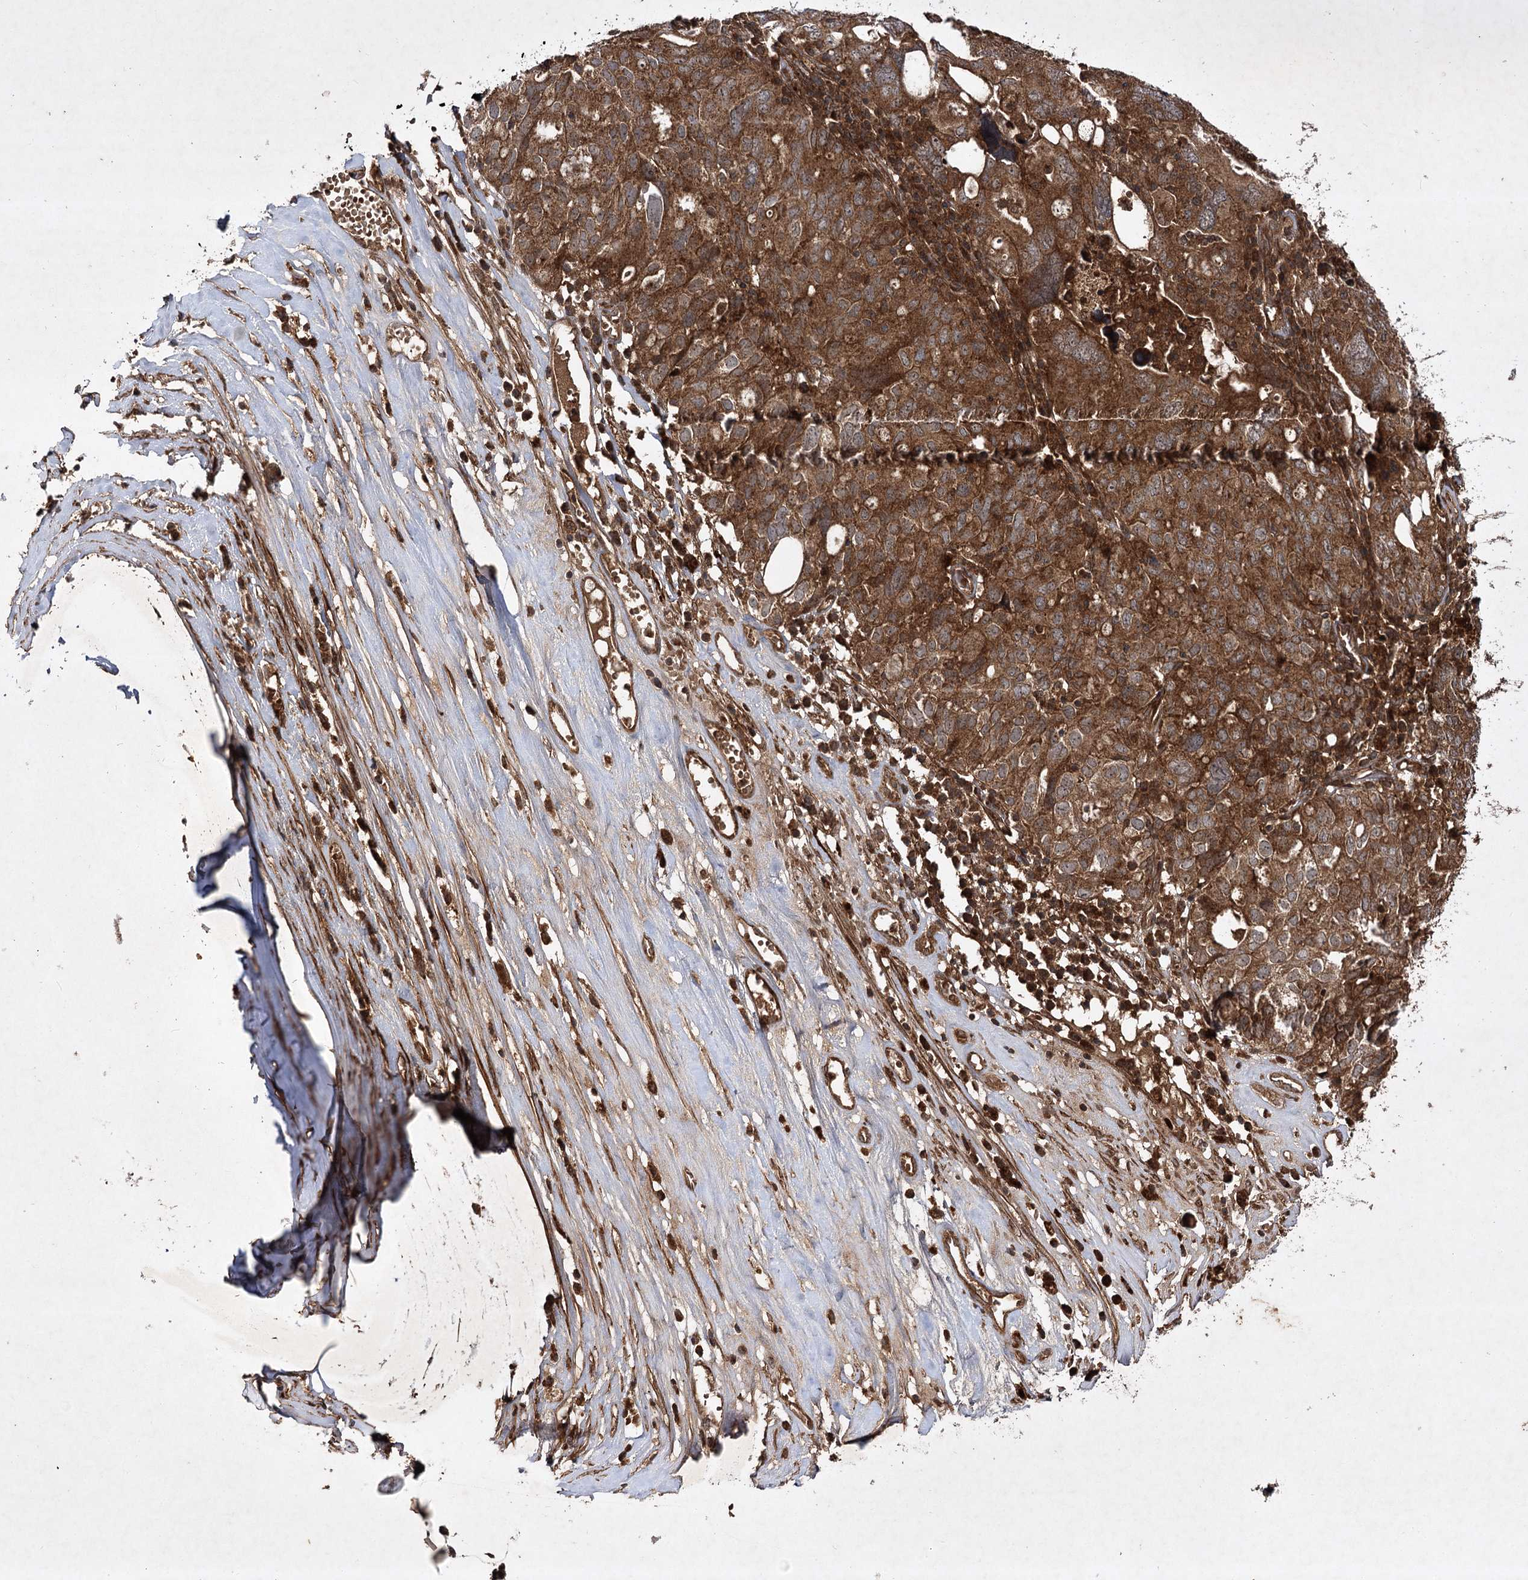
{"staining": {"intensity": "strong", "quantity": ">75%", "location": "cytoplasmic/membranous"}, "tissue": "ovarian cancer", "cell_type": "Tumor cells", "image_type": "cancer", "snomed": [{"axis": "morphology", "description": "Carcinoma, endometroid"}, {"axis": "topography", "description": "Ovary"}], "caption": "Strong cytoplasmic/membranous protein staining is present in about >75% of tumor cells in ovarian endometroid carcinoma.", "gene": "DNAJC13", "patient": {"sex": "female", "age": 62}}